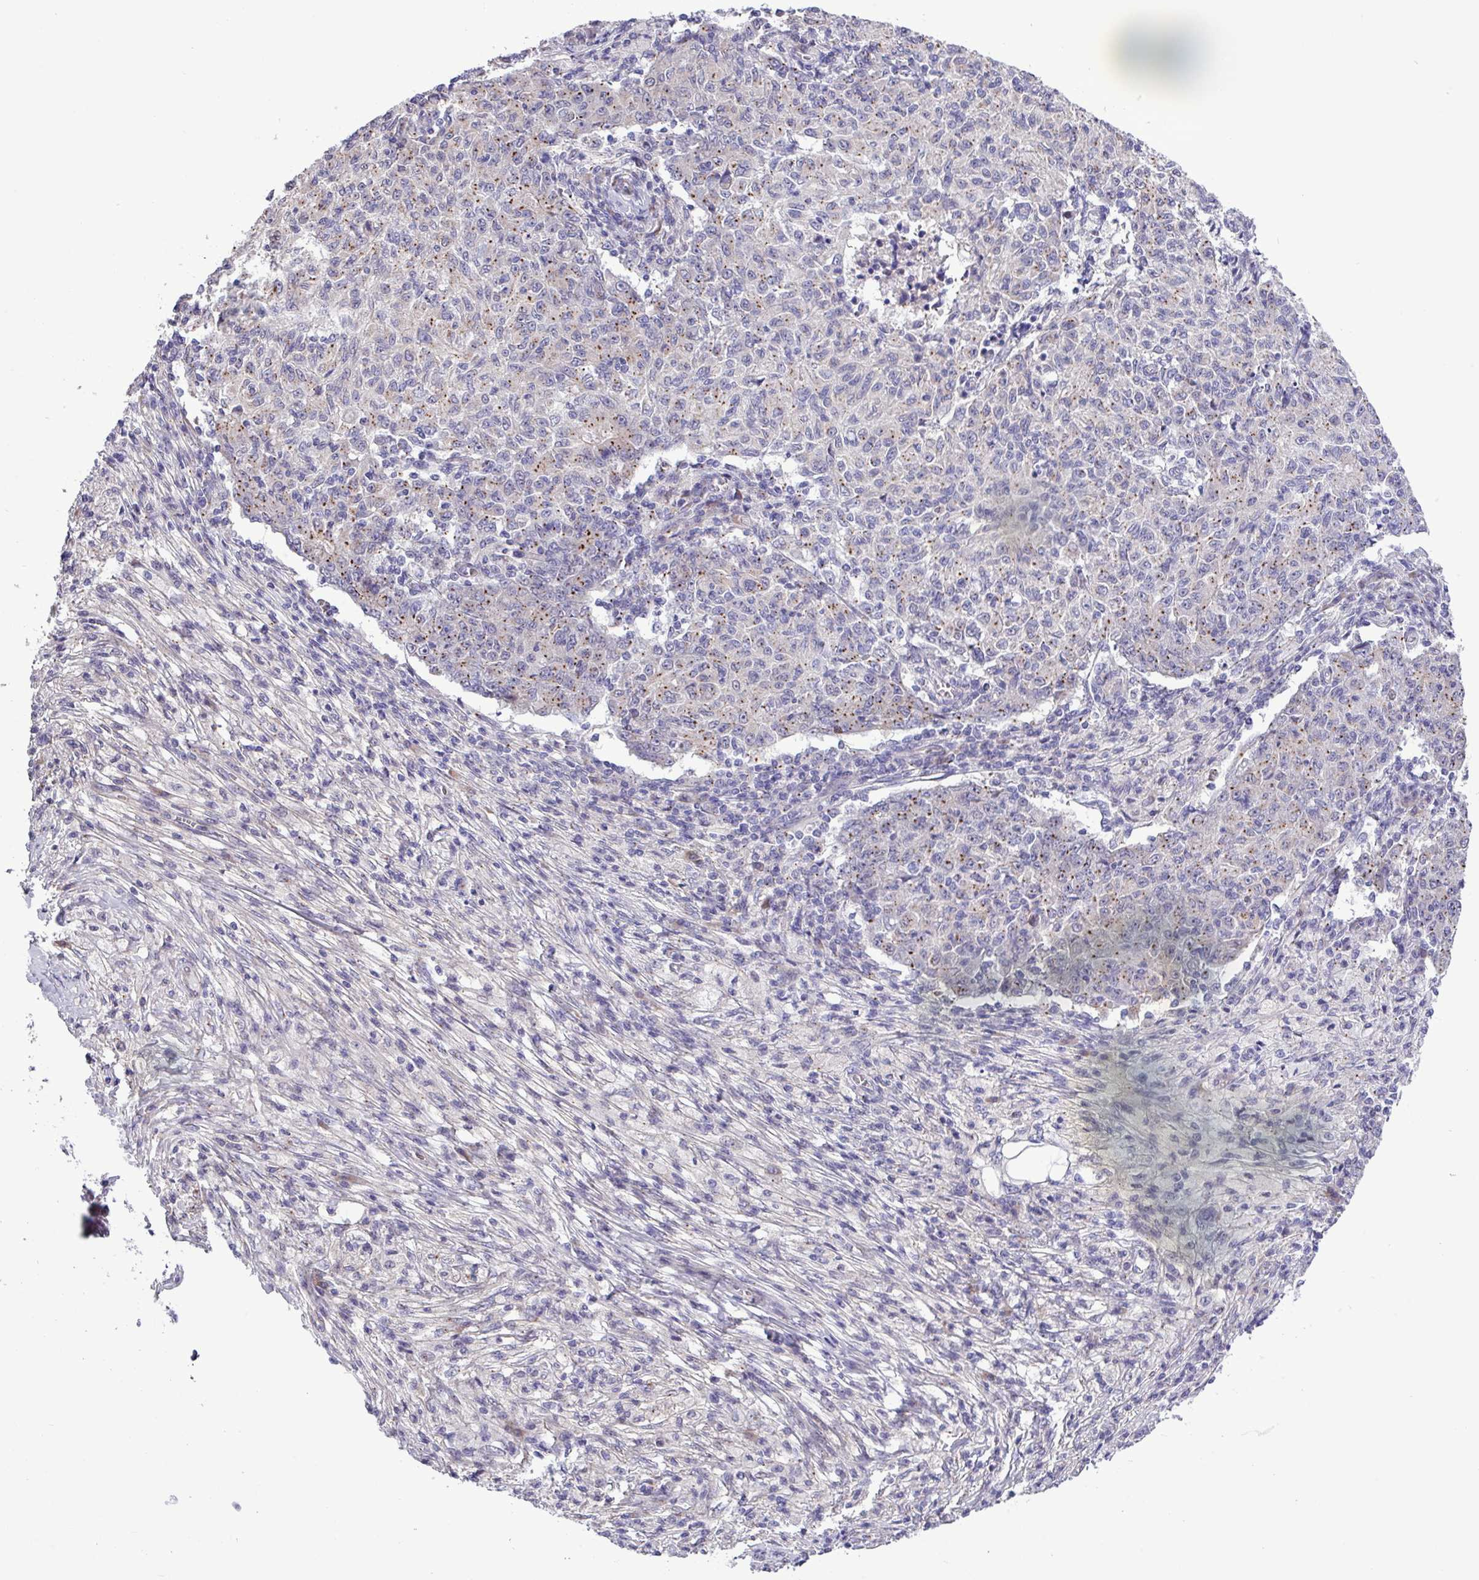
{"staining": {"intensity": "moderate", "quantity": "25%-75%", "location": "cytoplasmic/membranous"}, "tissue": "ovarian cancer", "cell_type": "Tumor cells", "image_type": "cancer", "snomed": [{"axis": "morphology", "description": "Carcinoma, endometroid"}, {"axis": "topography", "description": "Ovary"}], "caption": "DAB immunohistochemical staining of human ovarian endometroid carcinoma displays moderate cytoplasmic/membranous protein staining in about 25%-75% of tumor cells. The protein of interest is stained brown, and the nuclei are stained in blue (DAB (3,3'-diaminobenzidine) IHC with brightfield microscopy, high magnification).", "gene": "SPINK8", "patient": {"sex": "female", "age": 42}}